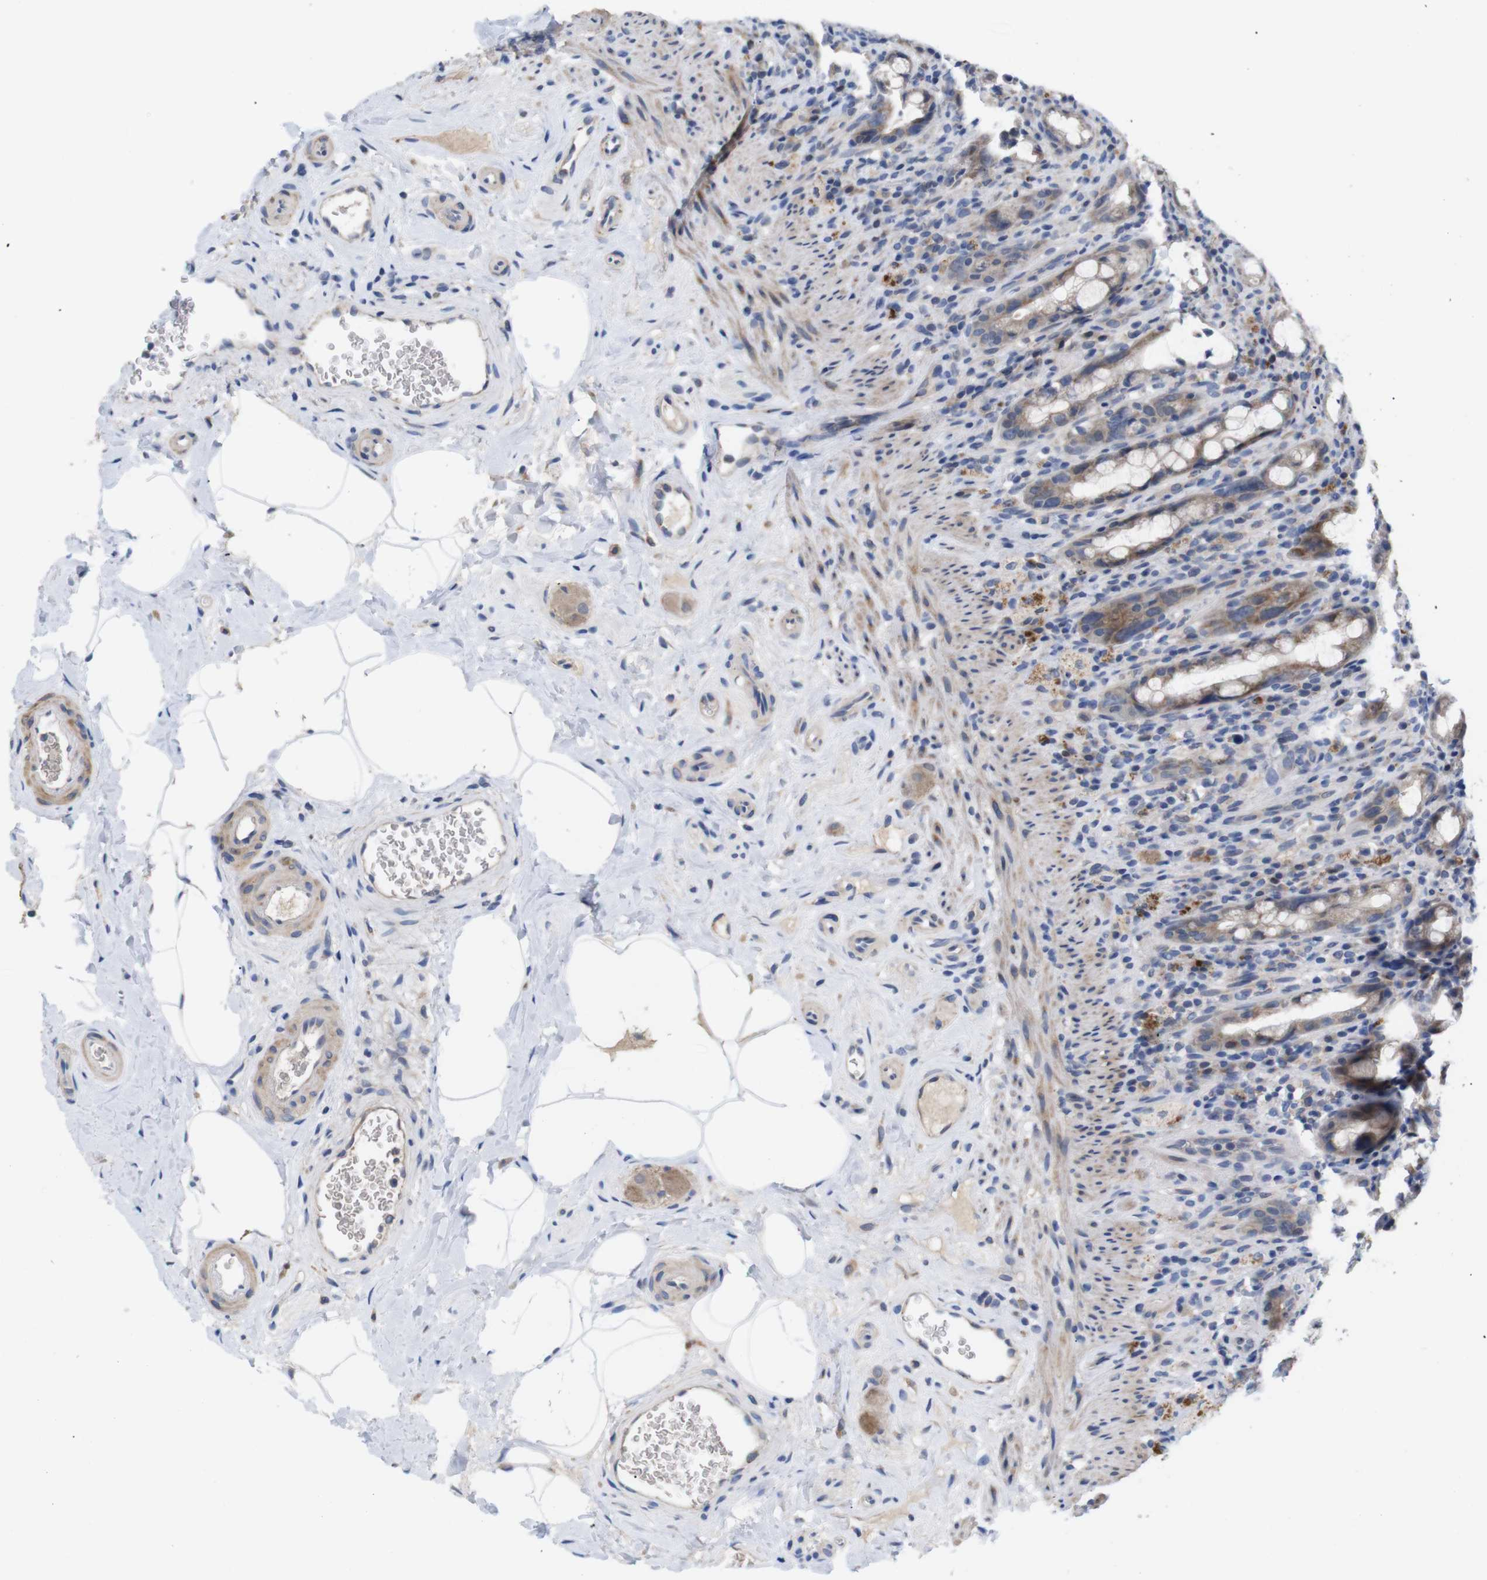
{"staining": {"intensity": "moderate", "quantity": ">75%", "location": "cytoplasmic/membranous"}, "tissue": "rectum", "cell_type": "Glandular cells", "image_type": "normal", "snomed": [{"axis": "morphology", "description": "Normal tissue, NOS"}, {"axis": "topography", "description": "Rectum"}], "caption": "Immunohistochemistry (IHC) (DAB) staining of benign rectum demonstrates moderate cytoplasmic/membranous protein expression in about >75% of glandular cells.", "gene": "LRRC55", "patient": {"sex": "male", "age": 44}}